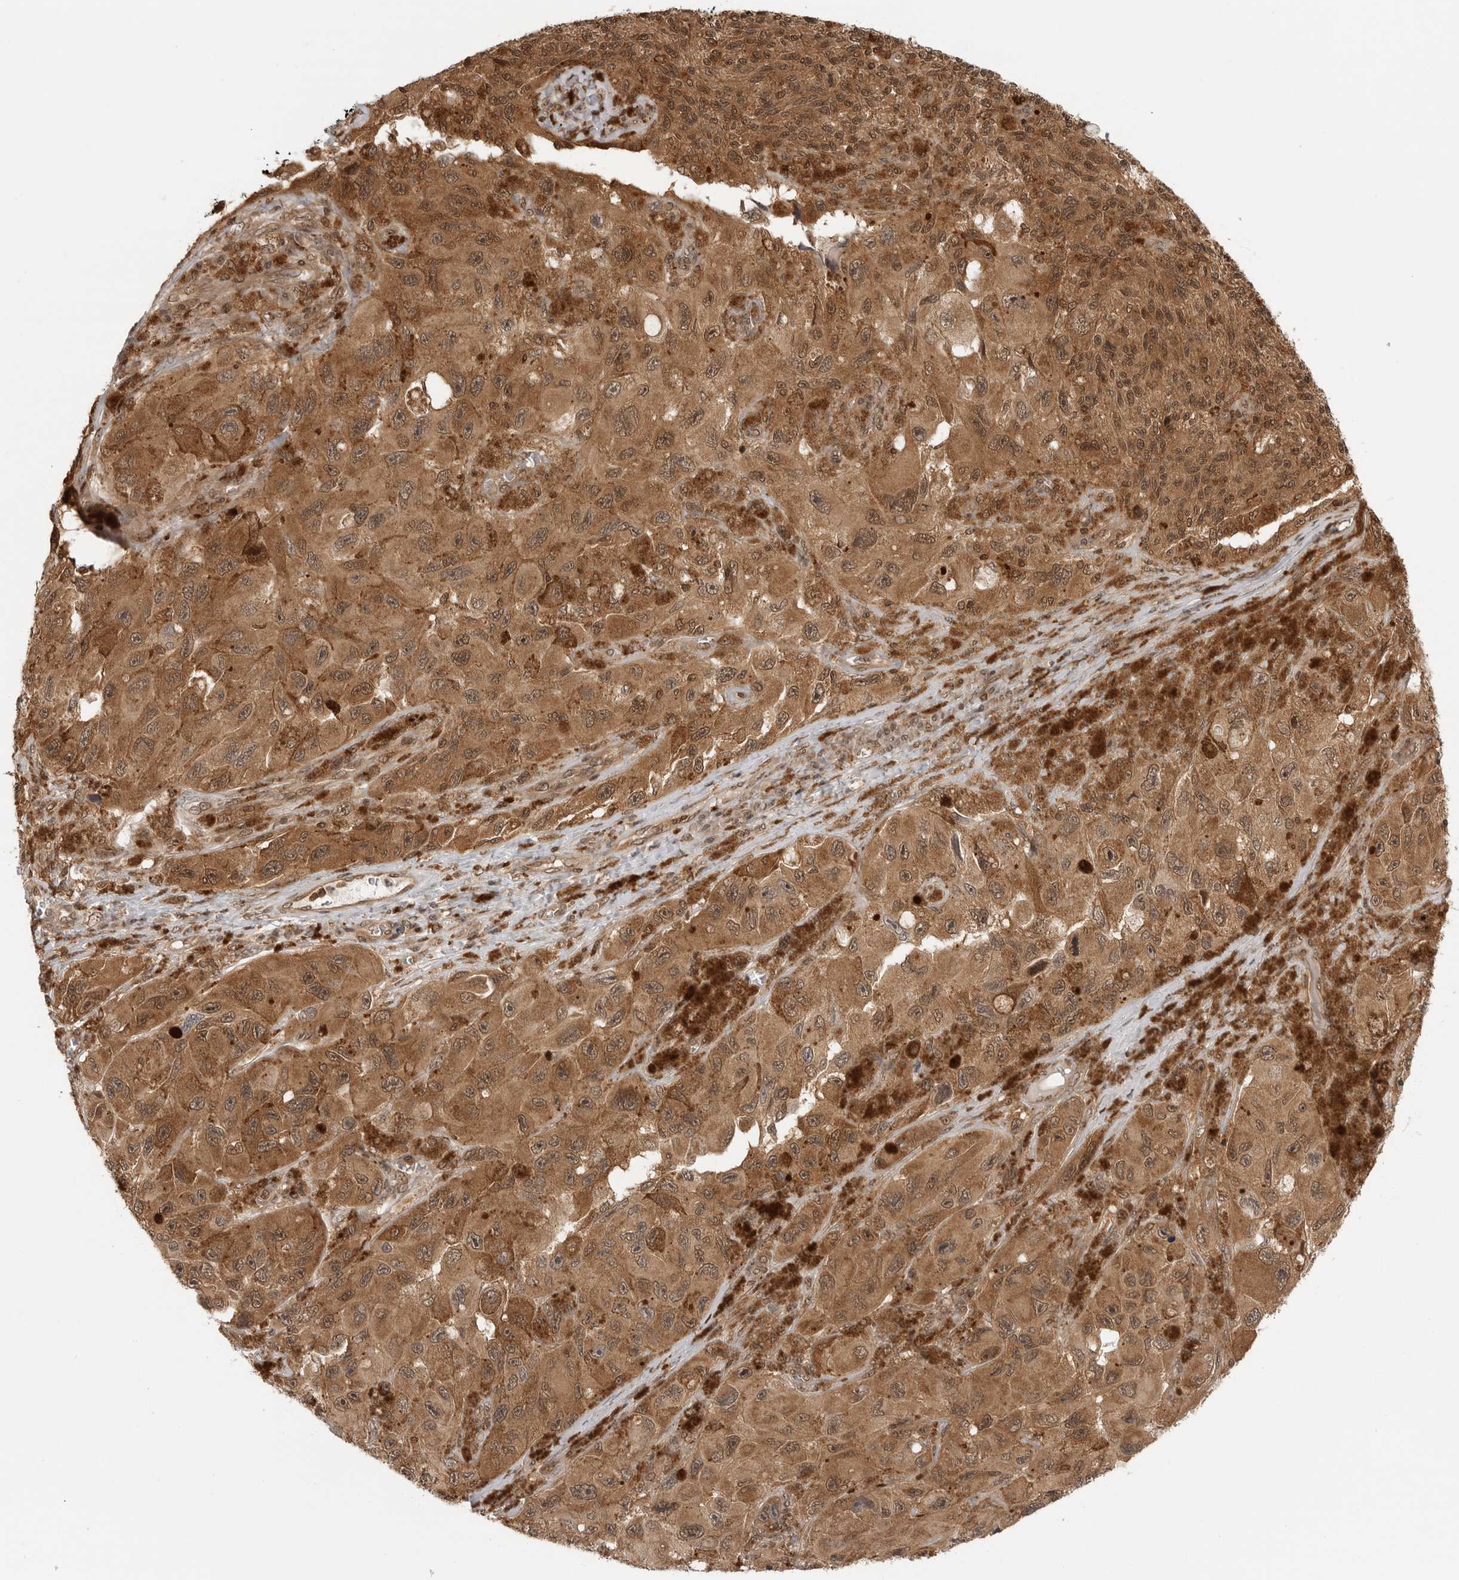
{"staining": {"intensity": "moderate", "quantity": ">75%", "location": "cytoplasmic/membranous"}, "tissue": "melanoma", "cell_type": "Tumor cells", "image_type": "cancer", "snomed": [{"axis": "morphology", "description": "Malignant melanoma, NOS"}, {"axis": "topography", "description": "Skin"}], "caption": "Malignant melanoma tissue displays moderate cytoplasmic/membranous positivity in about >75% of tumor cells, visualized by immunohistochemistry.", "gene": "SZRD1", "patient": {"sex": "female", "age": 73}}